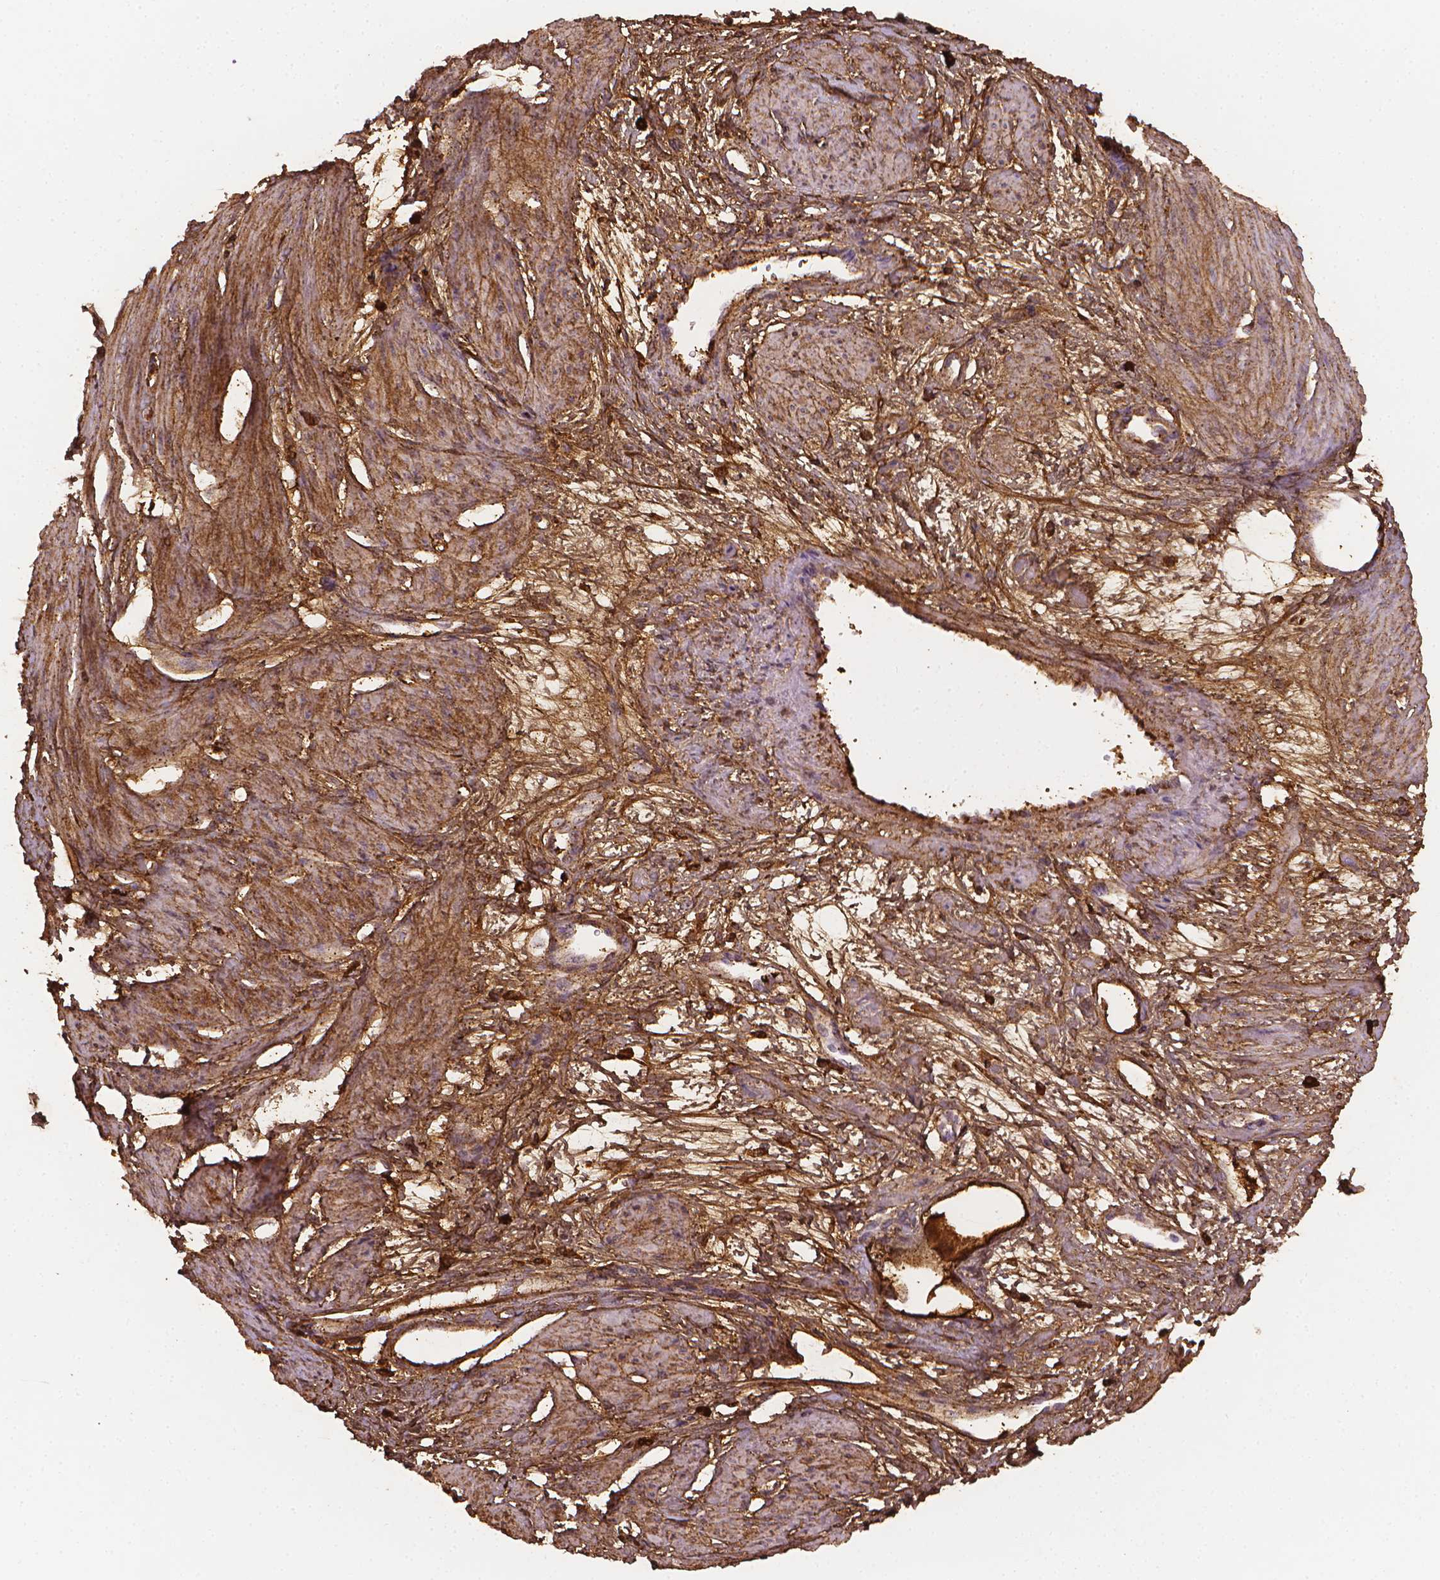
{"staining": {"intensity": "moderate", "quantity": "25%-75%", "location": "cytoplasmic/membranous"}, "tissue": "smooth muscle", "cell_type": "Smooth muscle cells", "image_type": "normal", "snomed": [{"axis": "morphology", "description": "Normal tissue, NOS"}, {"axis": "topography", "description": "Smooth muscle"}, {"axis": "topography", "description": "Uterus"}], "caption": "IHC of benign smooth muscle demonstrates medium levels of moderate cytoplasmic/membranous staining in about 25%-75% of smooth muscle cells. The protein of interest is stained brown, and the nuclei are stained in blue (DAB (3,3'-diaminobenzidine) IHC with brightfield microscopy, high magnification).", "gene": "DCN", "patient": {"sex": "female", "age": 39}}